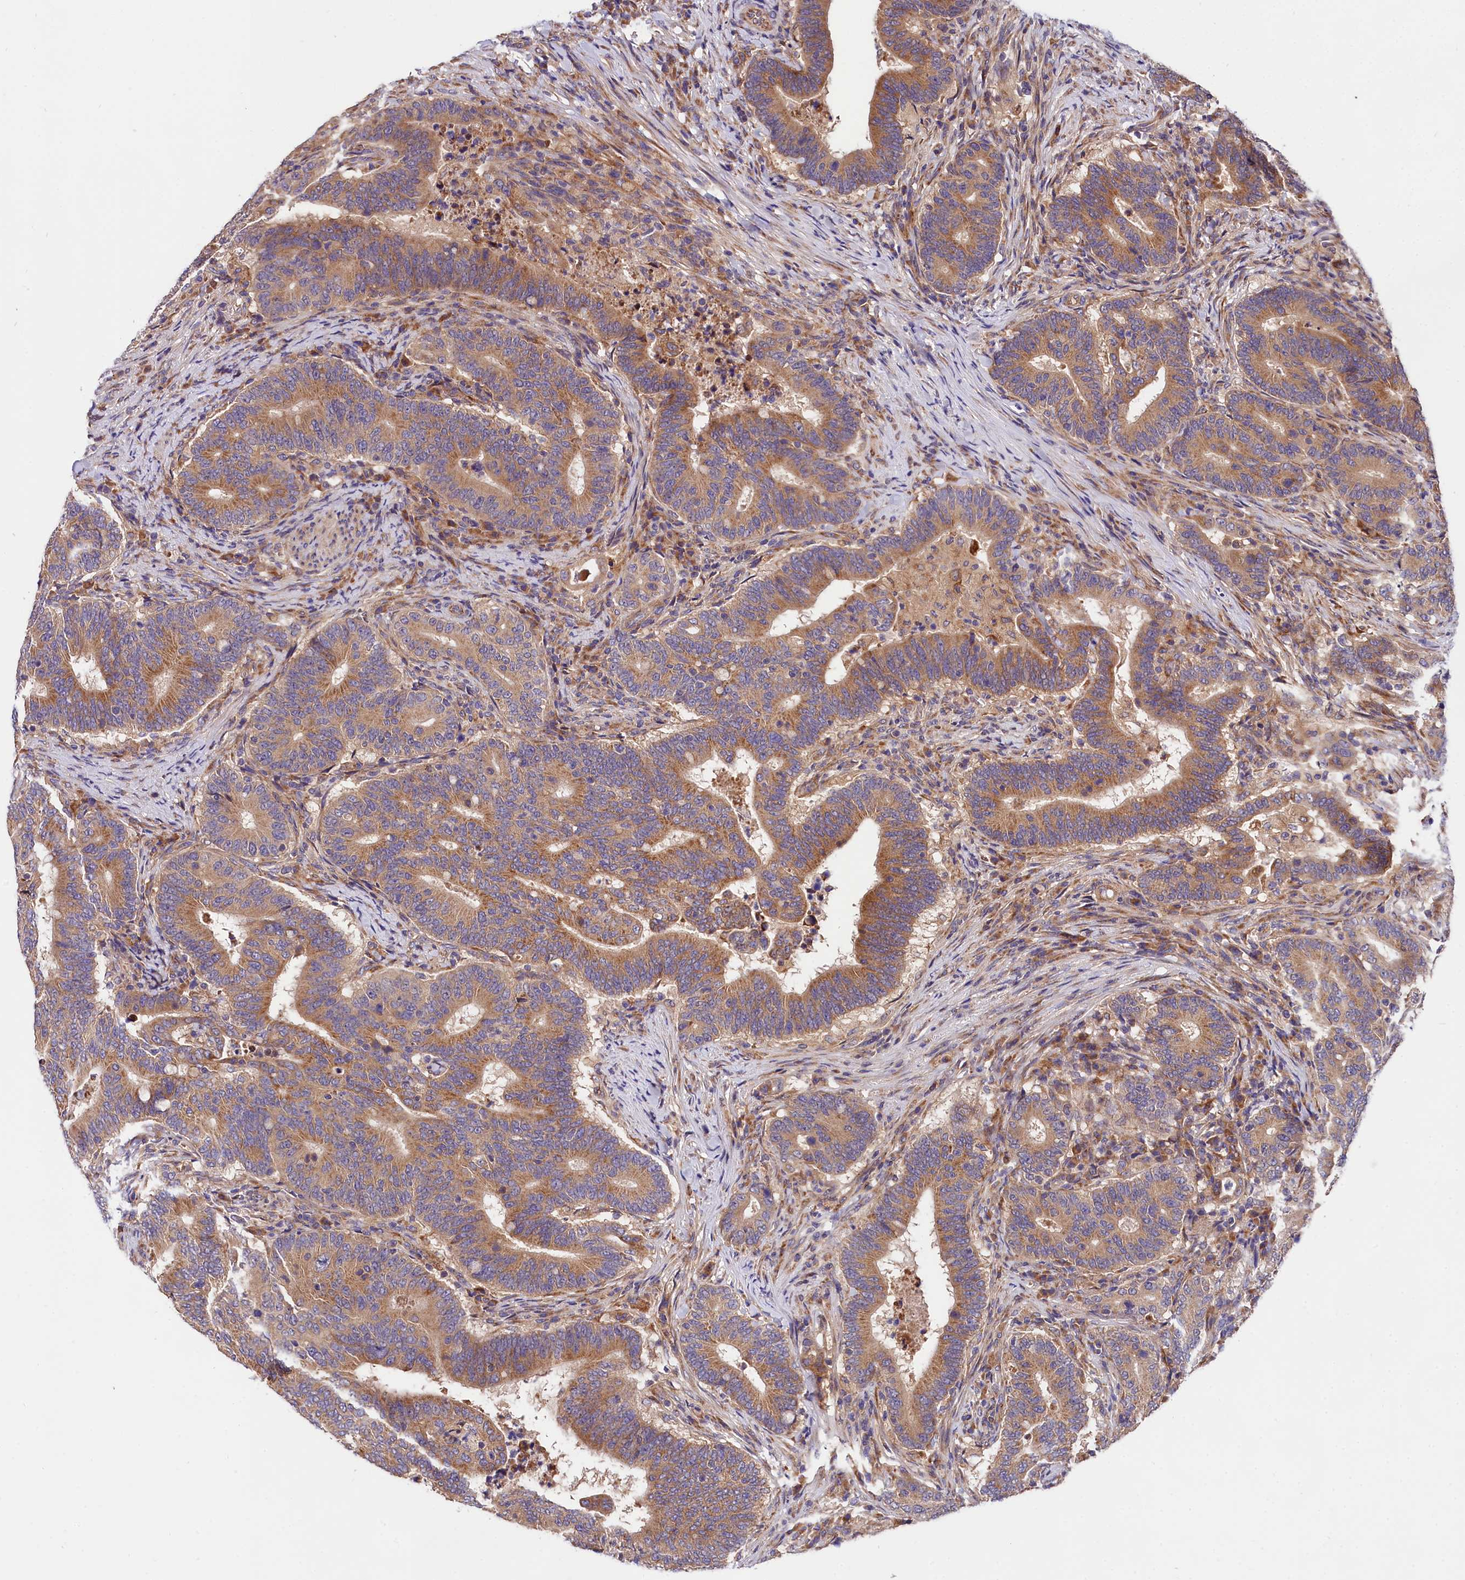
{"staining": {"intensity": "moderate", "quantity": ">75%", "location": "cytoplasmic/membranous"}, "tissue": "colorectal cancer", "cell_type": "Tumor cells", "image_type": "cancer", "snomed": [{"axis": "morphology", "description": "Adenocarcinoma, NOS"}, {"axis": "topography", "description": "Colon"}], "caption": "Colorectal adenocarcinoma stained for a protein (brown) demonstrates moderate cytoplasmic/membranous positive positivity in about >75% of tumor cells.", "gene": "SPG11", "patient": {"sex": "female", "age": 66}}